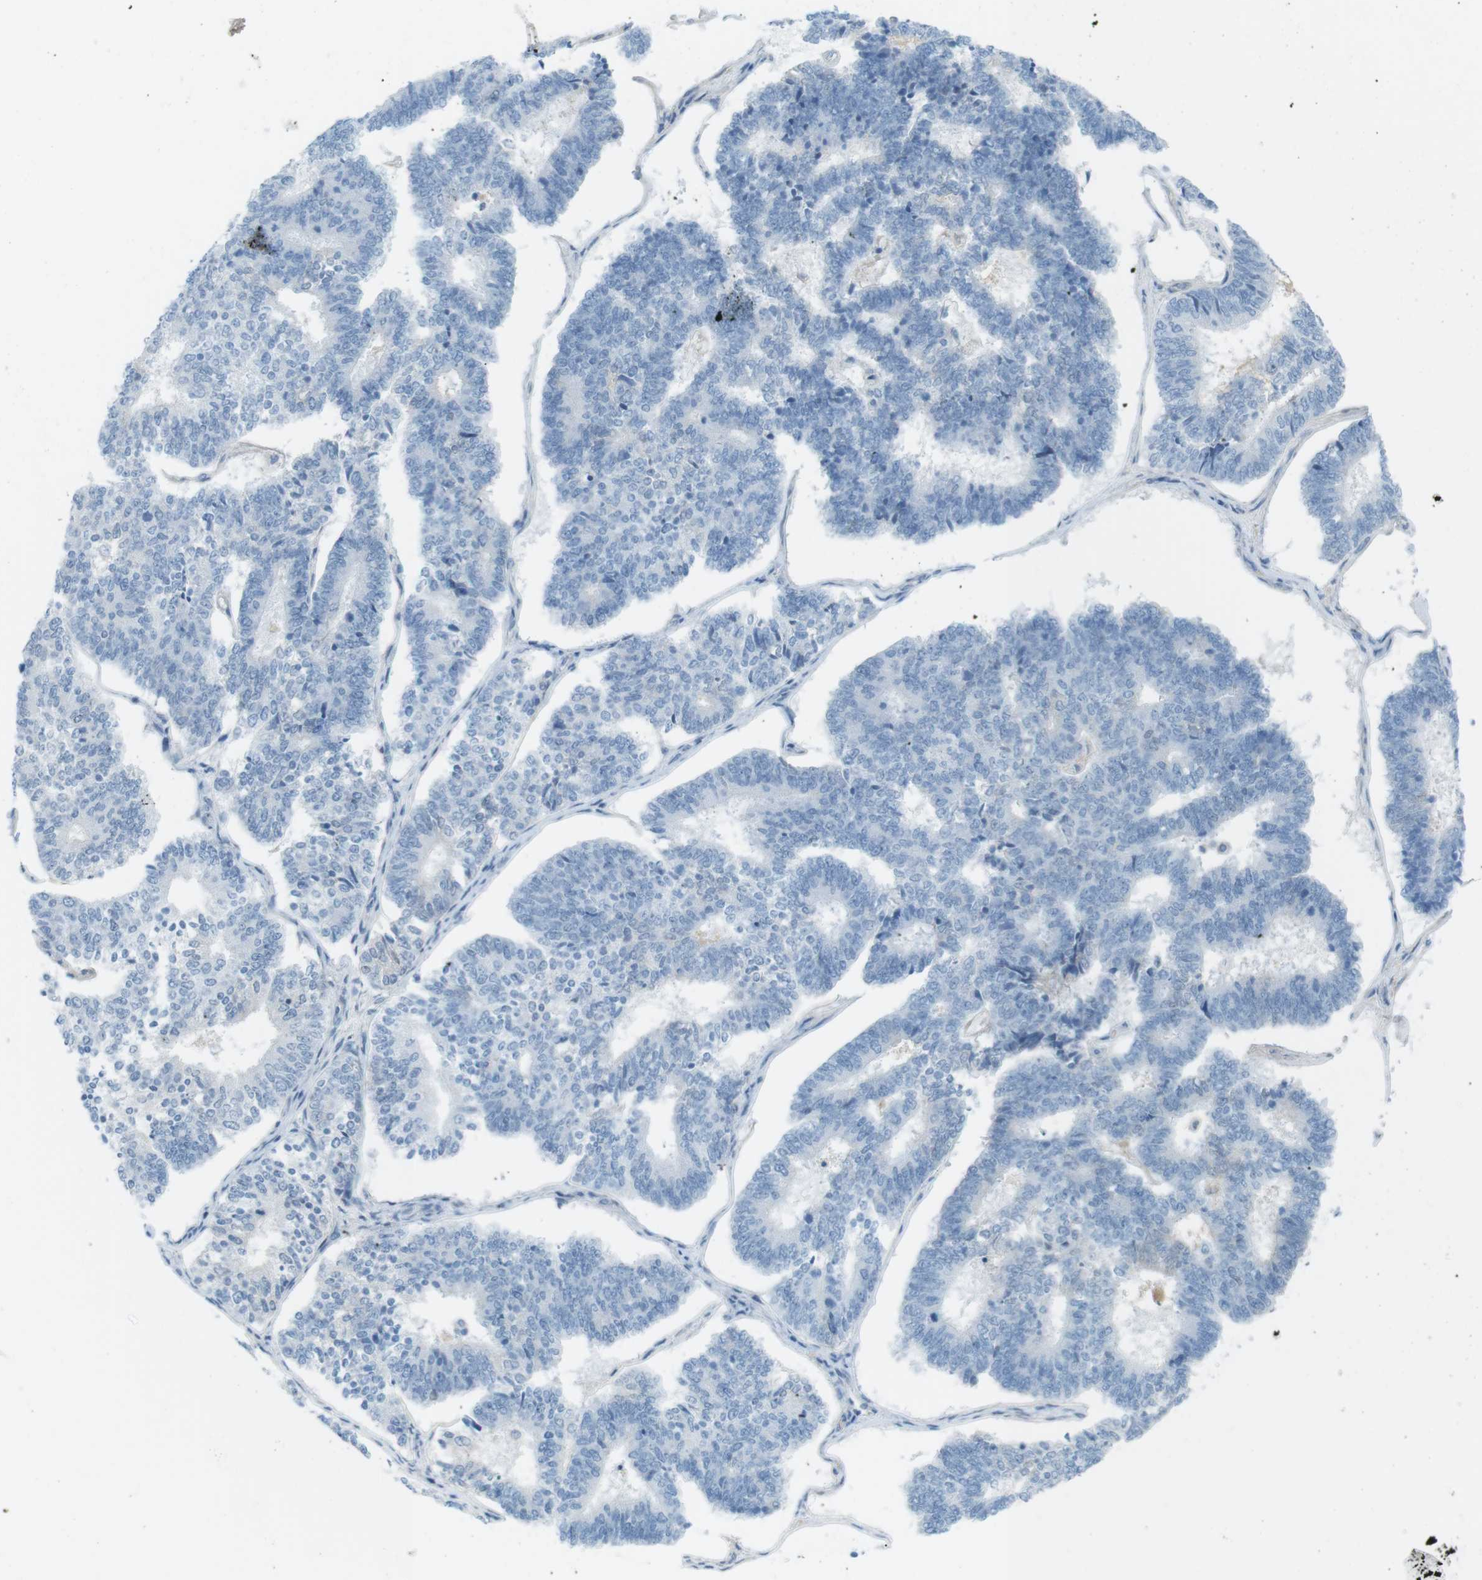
{"staining": {"intensity": "negative", "quantity": "none", "location": "none"}, "tissue": "endometrial cancer", "cell_type": "Tumor cells", "image_type": "cancer", "snomed": [{"axis": "morphology", "description": "Adenocarcinoma, NOS"}, {"axis": "topography", "description": "Endometrium"}], "caption": "This is an IHC micrograph of endometrial cancer. There is no positivity in tumor cells.", "gene": "AZGP1", "patient": {"sex": "female", "age": 70}}